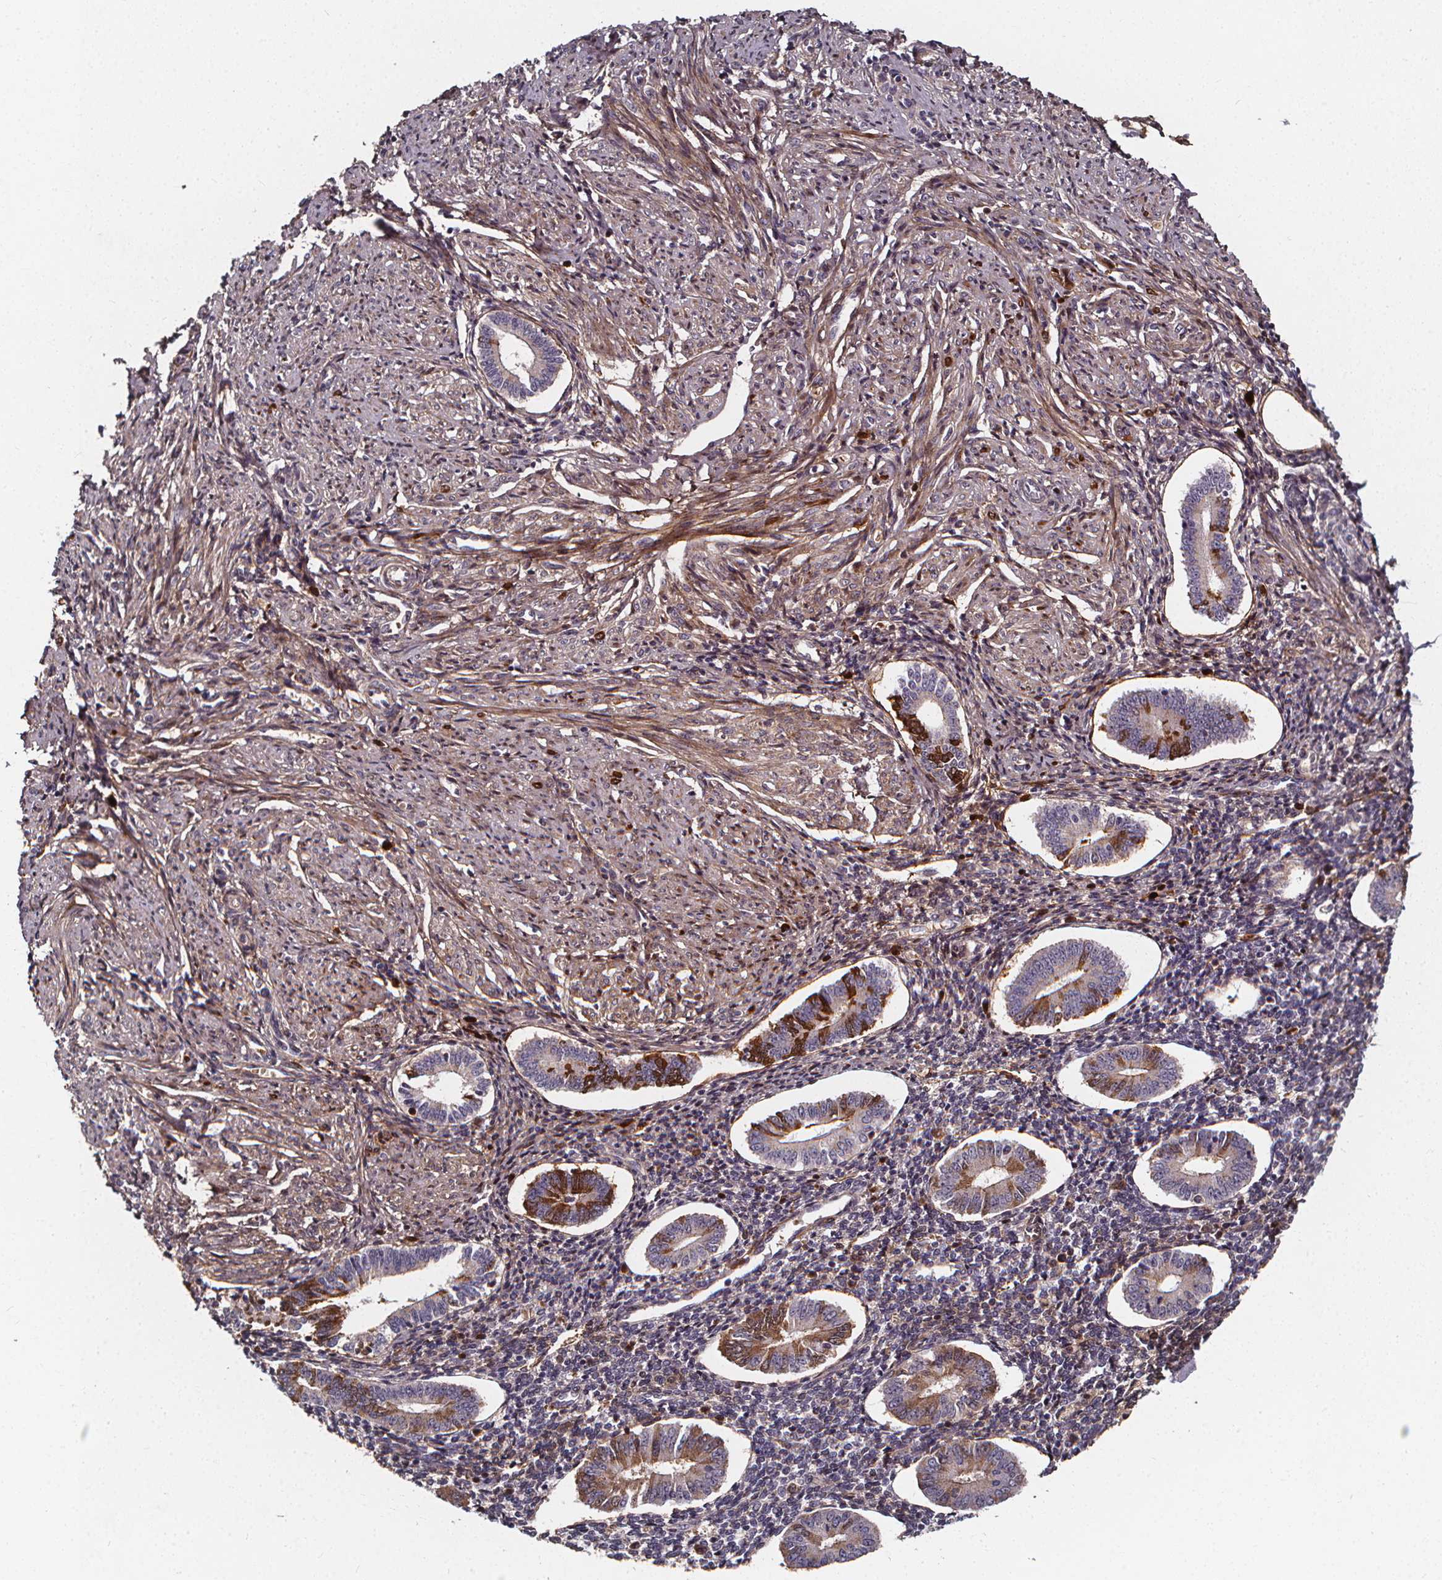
{"staining": {"intensity": "negative", "quantity": "none", "location": "none"}, "tissue": "endometrium", "cell_type": "Cells in endometrial stroma", "image_type": "normal", "snomed": [{"axis": "morphology", "description": "Normal tissue, NOS"}, {"axis": "topography", "description": "Endometrium"}], "caption": "Immunohistochemical staining of normal endometrium shows no significant expression in cells in endometrial stroma. (Stains: DAB (3,3'-diaminobenzidine) immunohistochemistry with hematoxylin counter stain, Microscopy: brightfield microscopy at high magnification).", "gene": "AEBP1", "patient": {"sex": "female", "age": 40}}